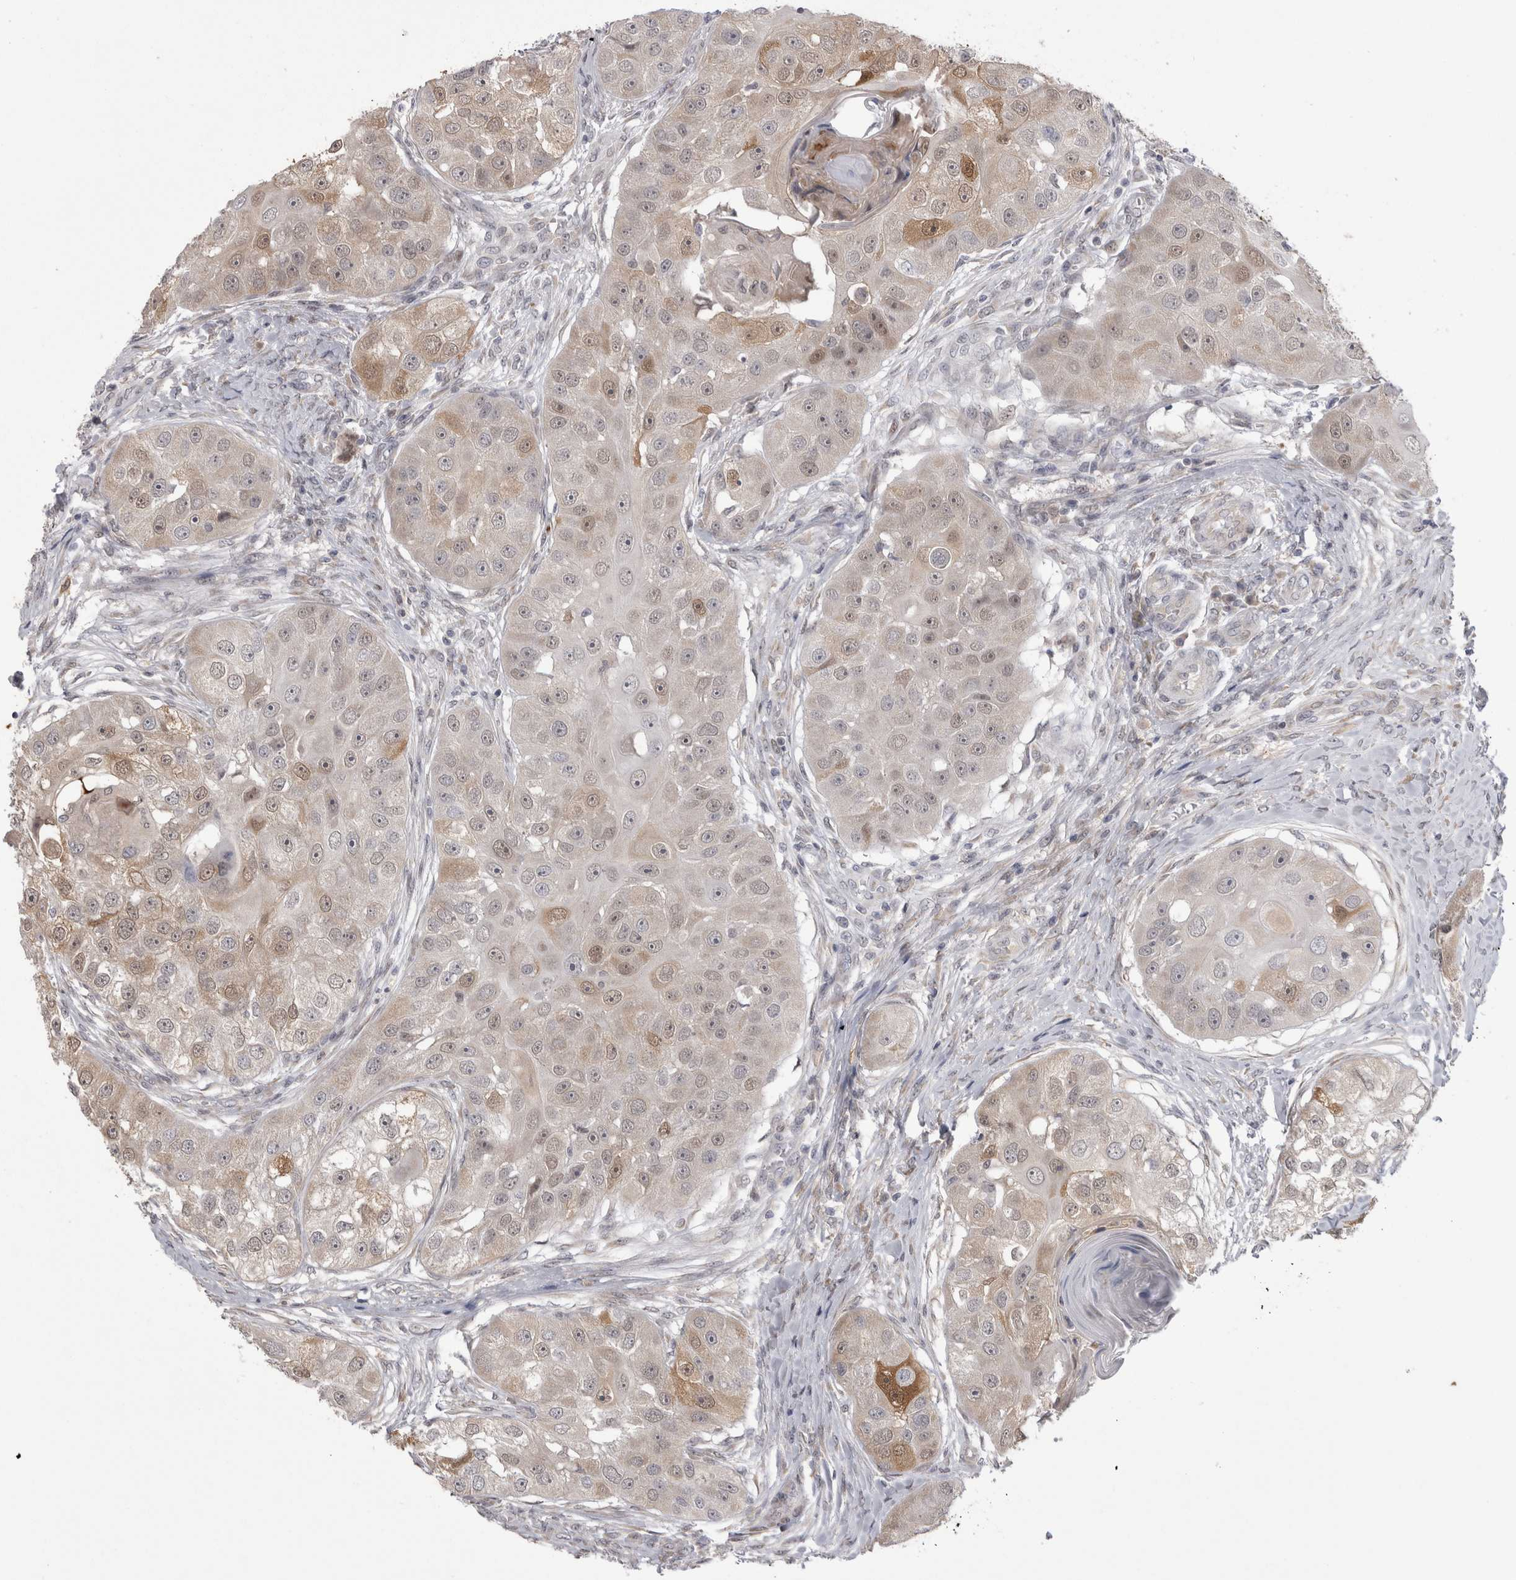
{"staining": {"intensity": "moderate", "quantity": "<25%", "location": "cytoplasmic/membranous,nuclear"}, "tissue": "head and neck cancer", "cell_type": "Tumor cells", "image_type": "cancer", "snomed": [{"axis": "morphology", "description": "Normal tissue, NOS"}, {"axis": "morphology", "description": "Squamous cell carcinoma, NOS"}, {"axis": "topography", "description": "Skeletal muscle"}, {"axis": "topography", "description": "Head-Neck"}], "caption": "Protein expression analysis of human head and neck squamous cell carcinoma reveals moderate cytoplasmic/membranous and nuclear staining in approximately <25% of tumor cells.", "gene": "CHIC2", "patient": {"sex": "male", "age": 51}}